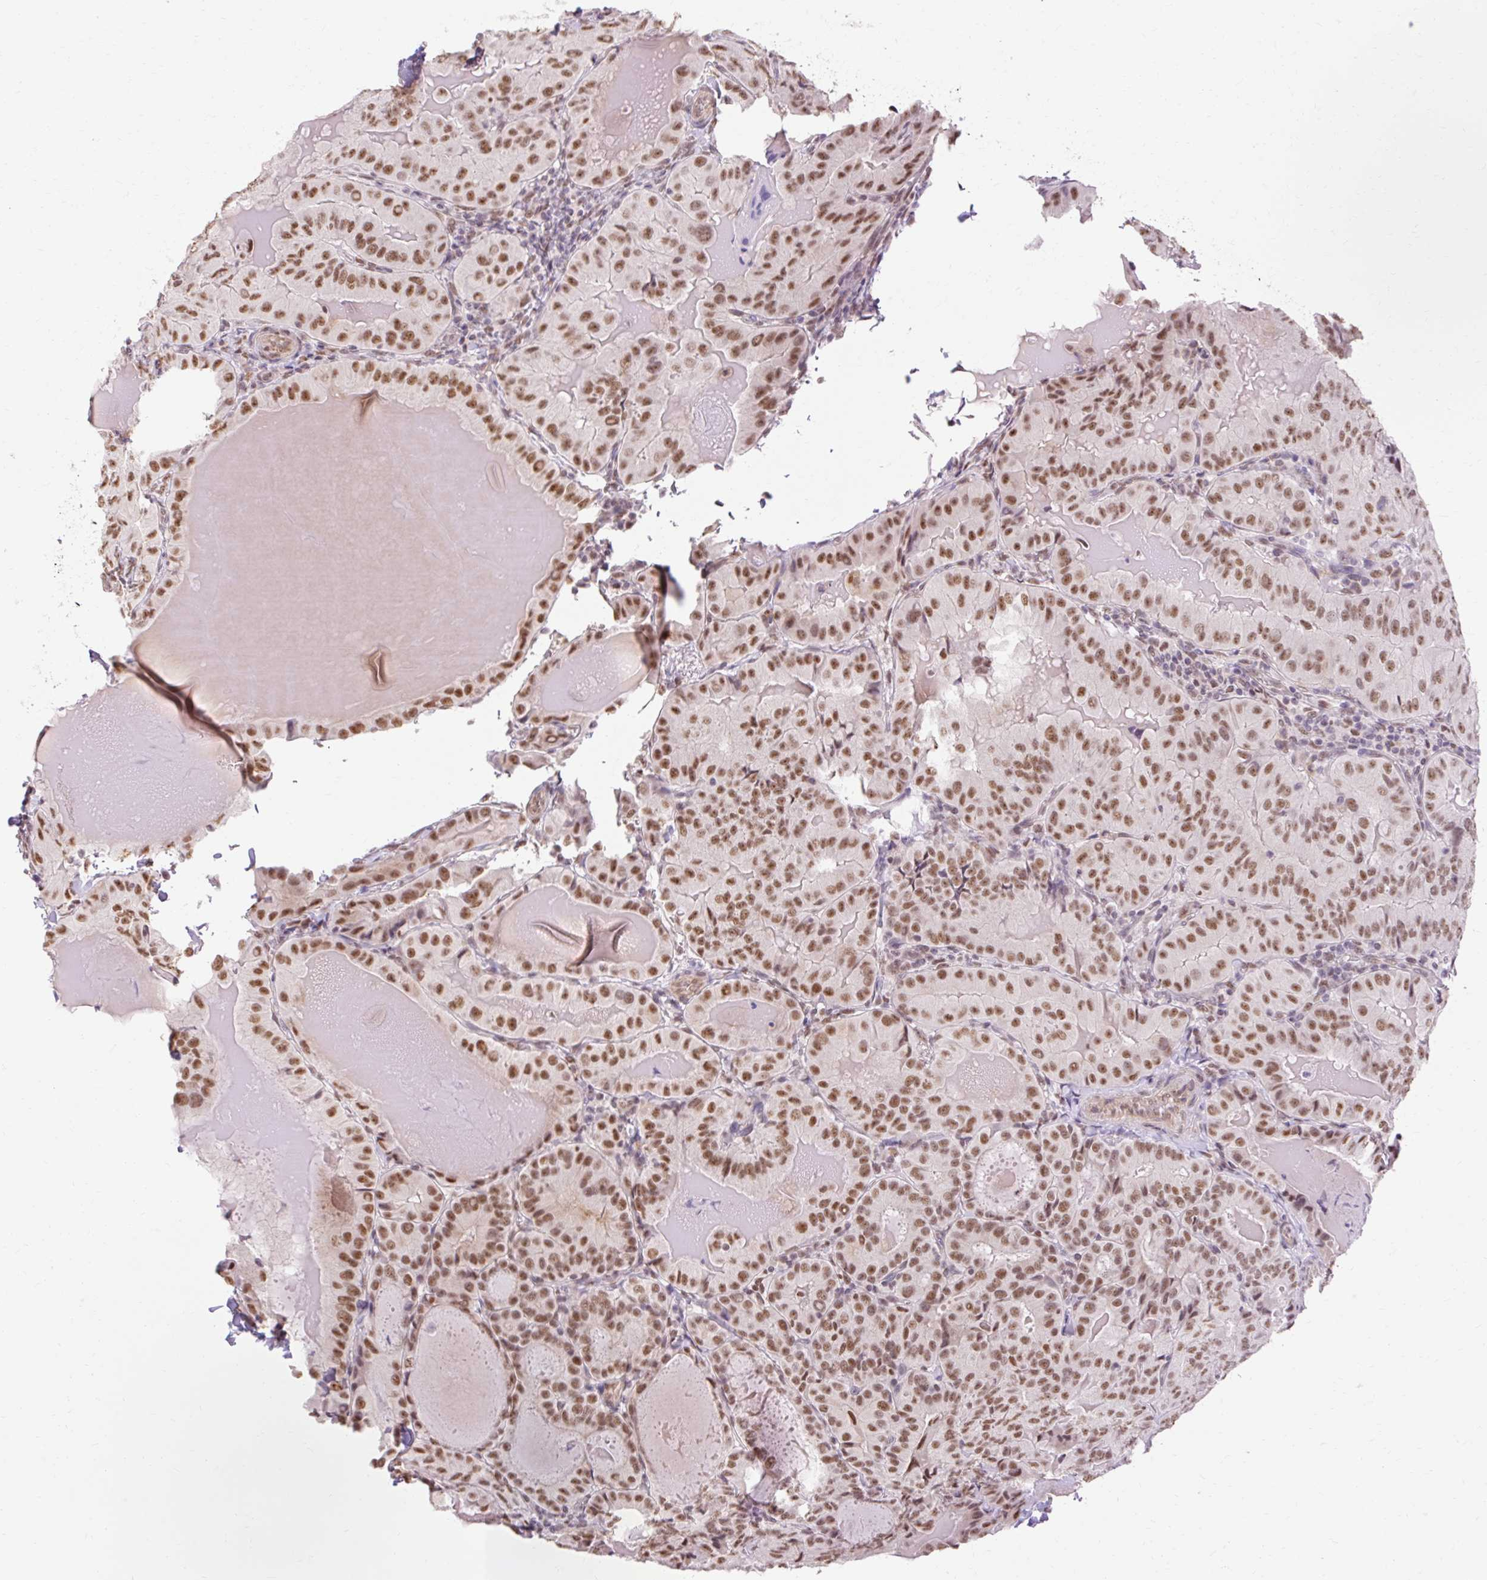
{"staining": {"intensity": "moderate", "quantity": ">75%", "location": "nuclear"}, "tissue": "thyroid cancer", "cell_type": "Tumor cells", "image_type": "cancer", "snomed": [{"axis": "morphology", "description": "Papillary adenocarcinoma, NOS"}, {"axis": "topography", "description": "Thyroid gland"}], "caption": "Human thyroid cancer stained with a brown dye displays moderate nuclear positive positivity in approximately >75% of tumor cells.", "gene": "NPIPB12", "patient": {"sex": "female", "age": 68}}